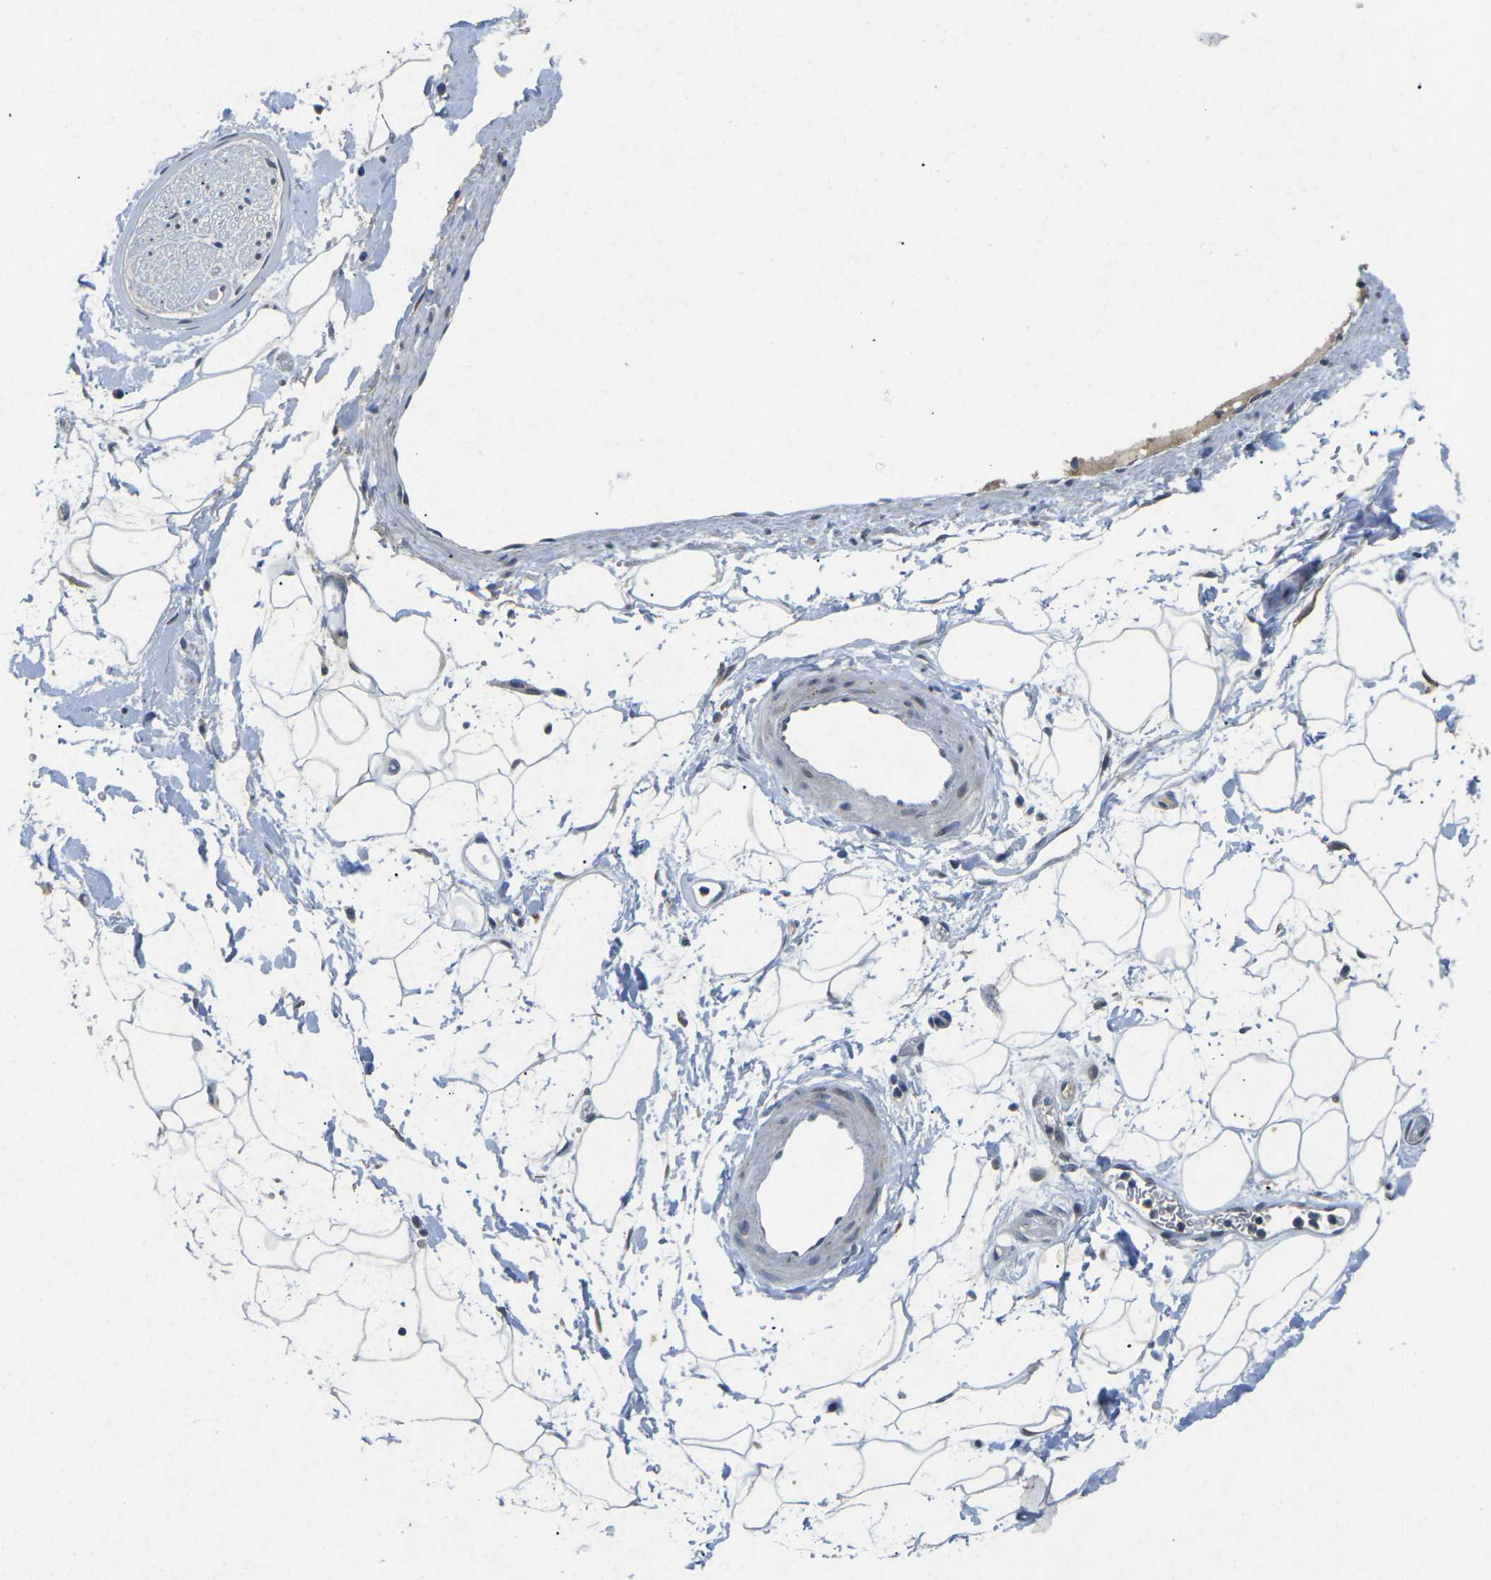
{"staining": {"intensity": "weak", "quantity": ">75%", "location": "nuclear"}, "tissue": "adipose tissue", "cell_type": "Adipocytes", "image_type": "normal", "snomed": [{"axis": "morphology", "description": "Normal tissue, NOS"}, {"axis": "topography", "description": "Soft tissue"}], "caption": "This photomicrograph exhibits normal adipose tissue stained with immunohistochemistry to label a protein in brown. The nuclear of adipocytes show weak positivity for the protein. Nuclei are counter-stained blue.", "gene": "SCNN1B", "patient": {"sex": "male", "age": 72}}